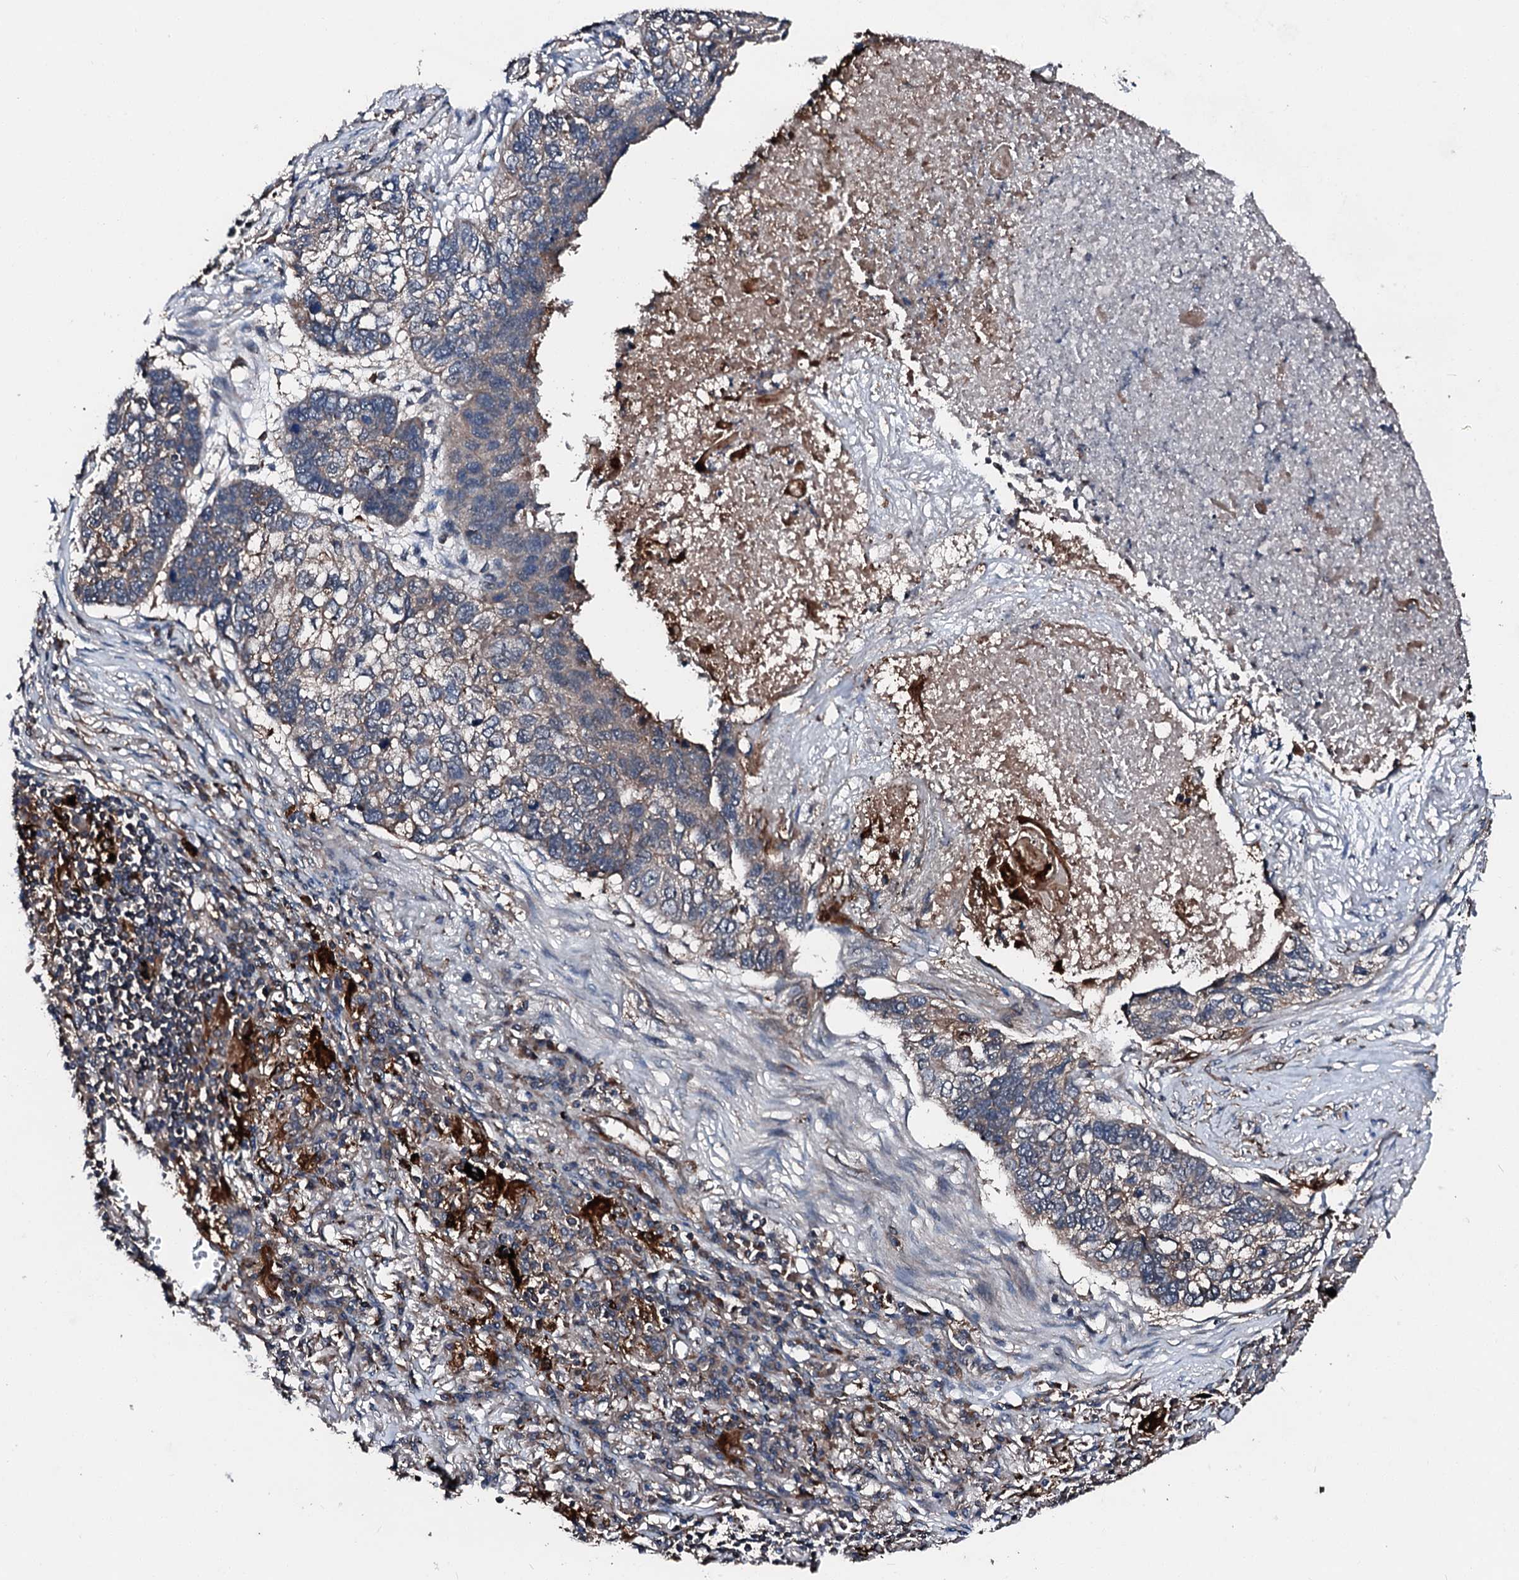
{"staining": {"intensity": "weak", "quantity": "<25%", "location": "cytoplasmic/membranous"}, "tissue": "lung cancer", "cell_type": "Tumor cells", "image_type": "cancer", "snomed": [{"axis": "morphology", "description": "Squamous cell carcinoma, NOS"}, {"axis": "topography", "description": "Lung"}], "caption": "An immunohistochemistry (IHC) histopathology image of squamous cell carcinoma (lung) is shown. There is no staining in tumor cells of squamous cell carcinoma (lung).", "gene": "FGD4", "patient": {"sex": "female", "age": 63}}